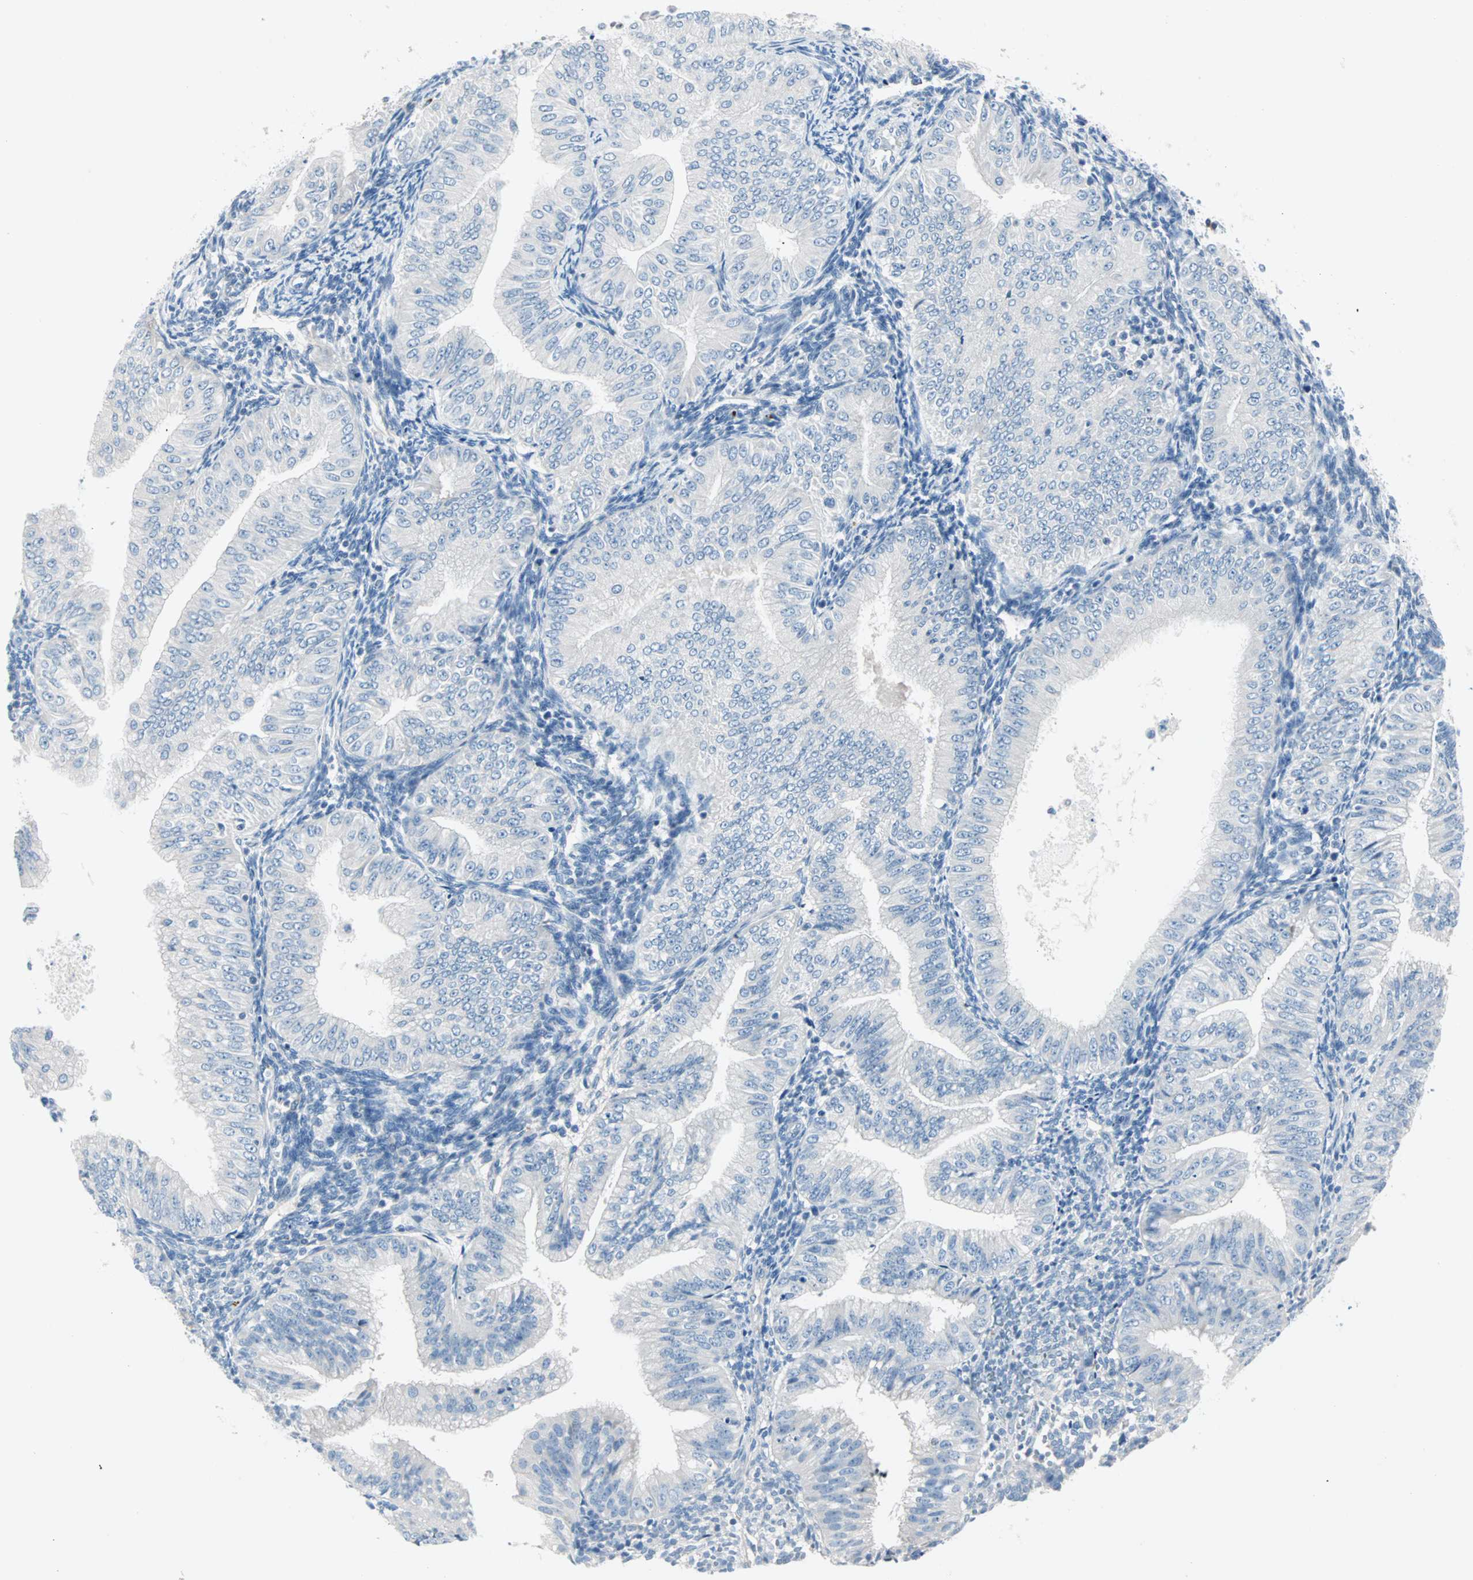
{"staining": {"intensity": "negative", "quantity": "none", "location": "none"}, "tissue": "endometrial cancer", "cell_type": "Tumor cells", "image_type": "cancer", "snomed": [{"axis": "morphology", "description": "Normal tissue, NOS"}, {"axis": "morphology", "description": "Adenocarcinoma, NOS"}, {"axis": "topography", "description": "Endometrium"}], "caption": "A histopathology image of endometrial cancer stained for a protein shows no brown staining in tumor cells.", "gene": "NEFH", "patient": {"sex": "female", "age": 53}}